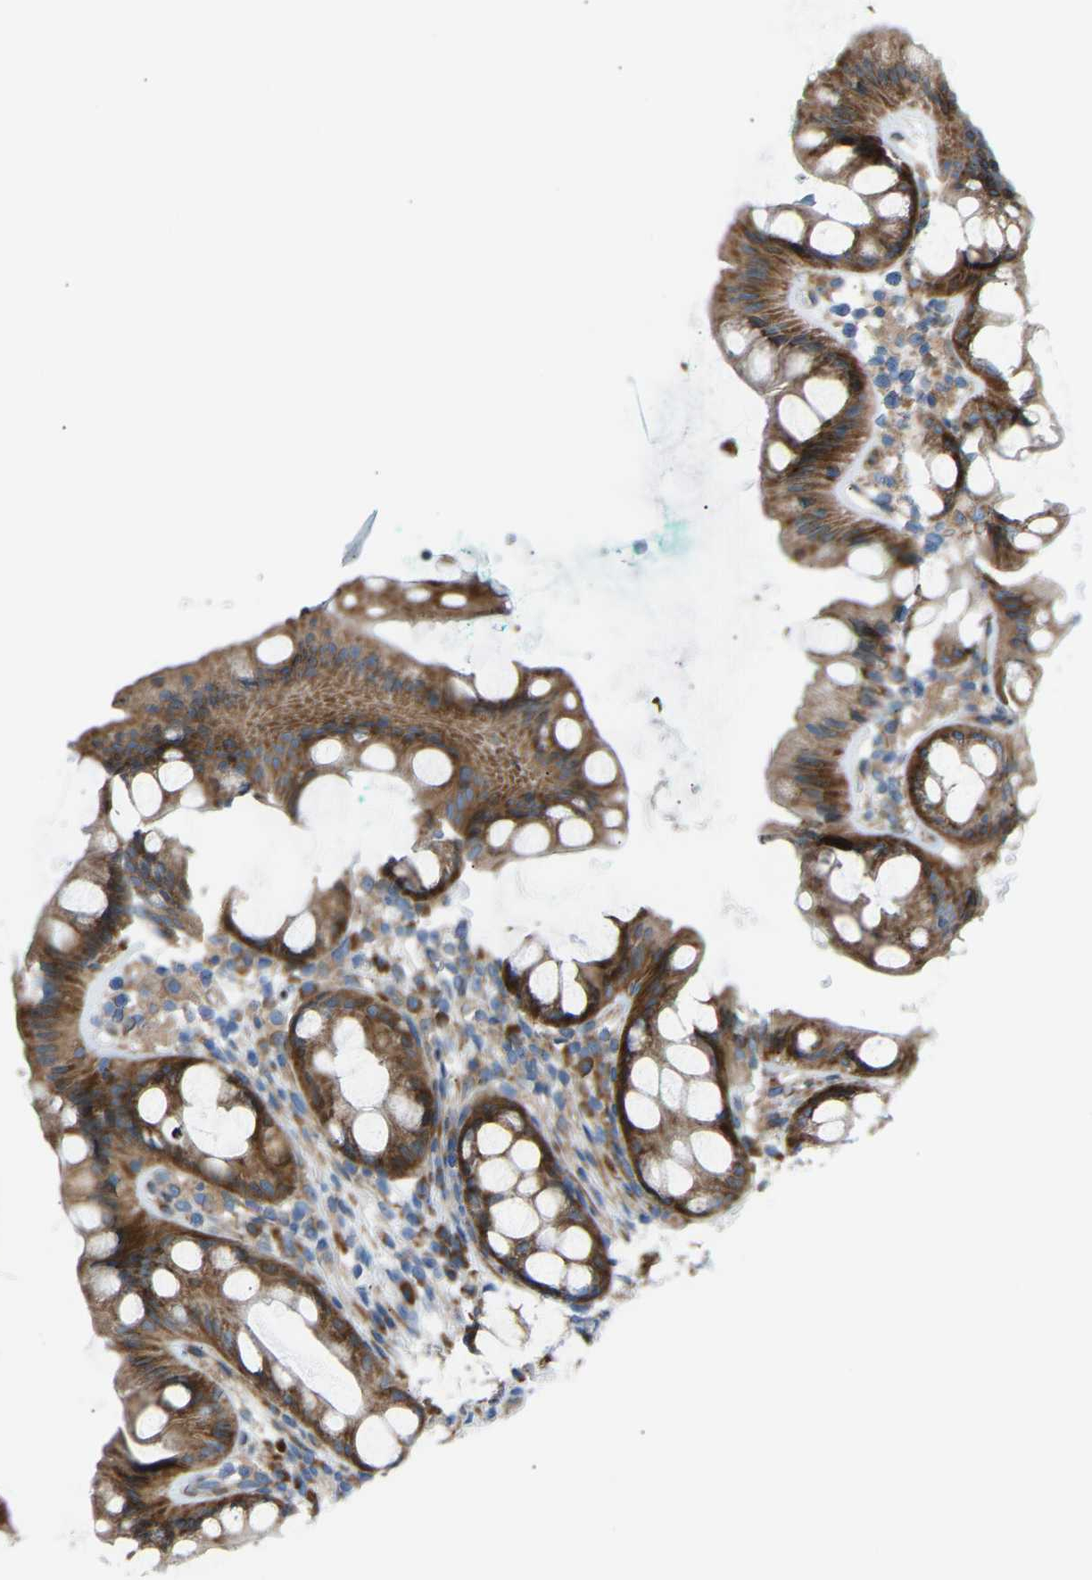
{"staining": {"intensity": "moderate", "quantity": ">75%", "location": "cytoplasmic/membranous"}, "tissue": "rectum", "cell_type": "Glandular cells", "image_type": "normal", "snomed": [{"axis": "morphology", "description": "Normal tissue, NOS"}, {"axis": "topography", "description": "Rectum"}], "caption": "Moderate cytoplasmic/membranous expression is present in approximately >75% of glandular cells in benign rectum. Using DAB (3,3'-diaminobenzidine) (brown) and hematoxylin (blue) stains, captured at high magnification using brightfield microscopy.", "gene": "VPS41", "patient": {"sex": "female", "age": 65}}